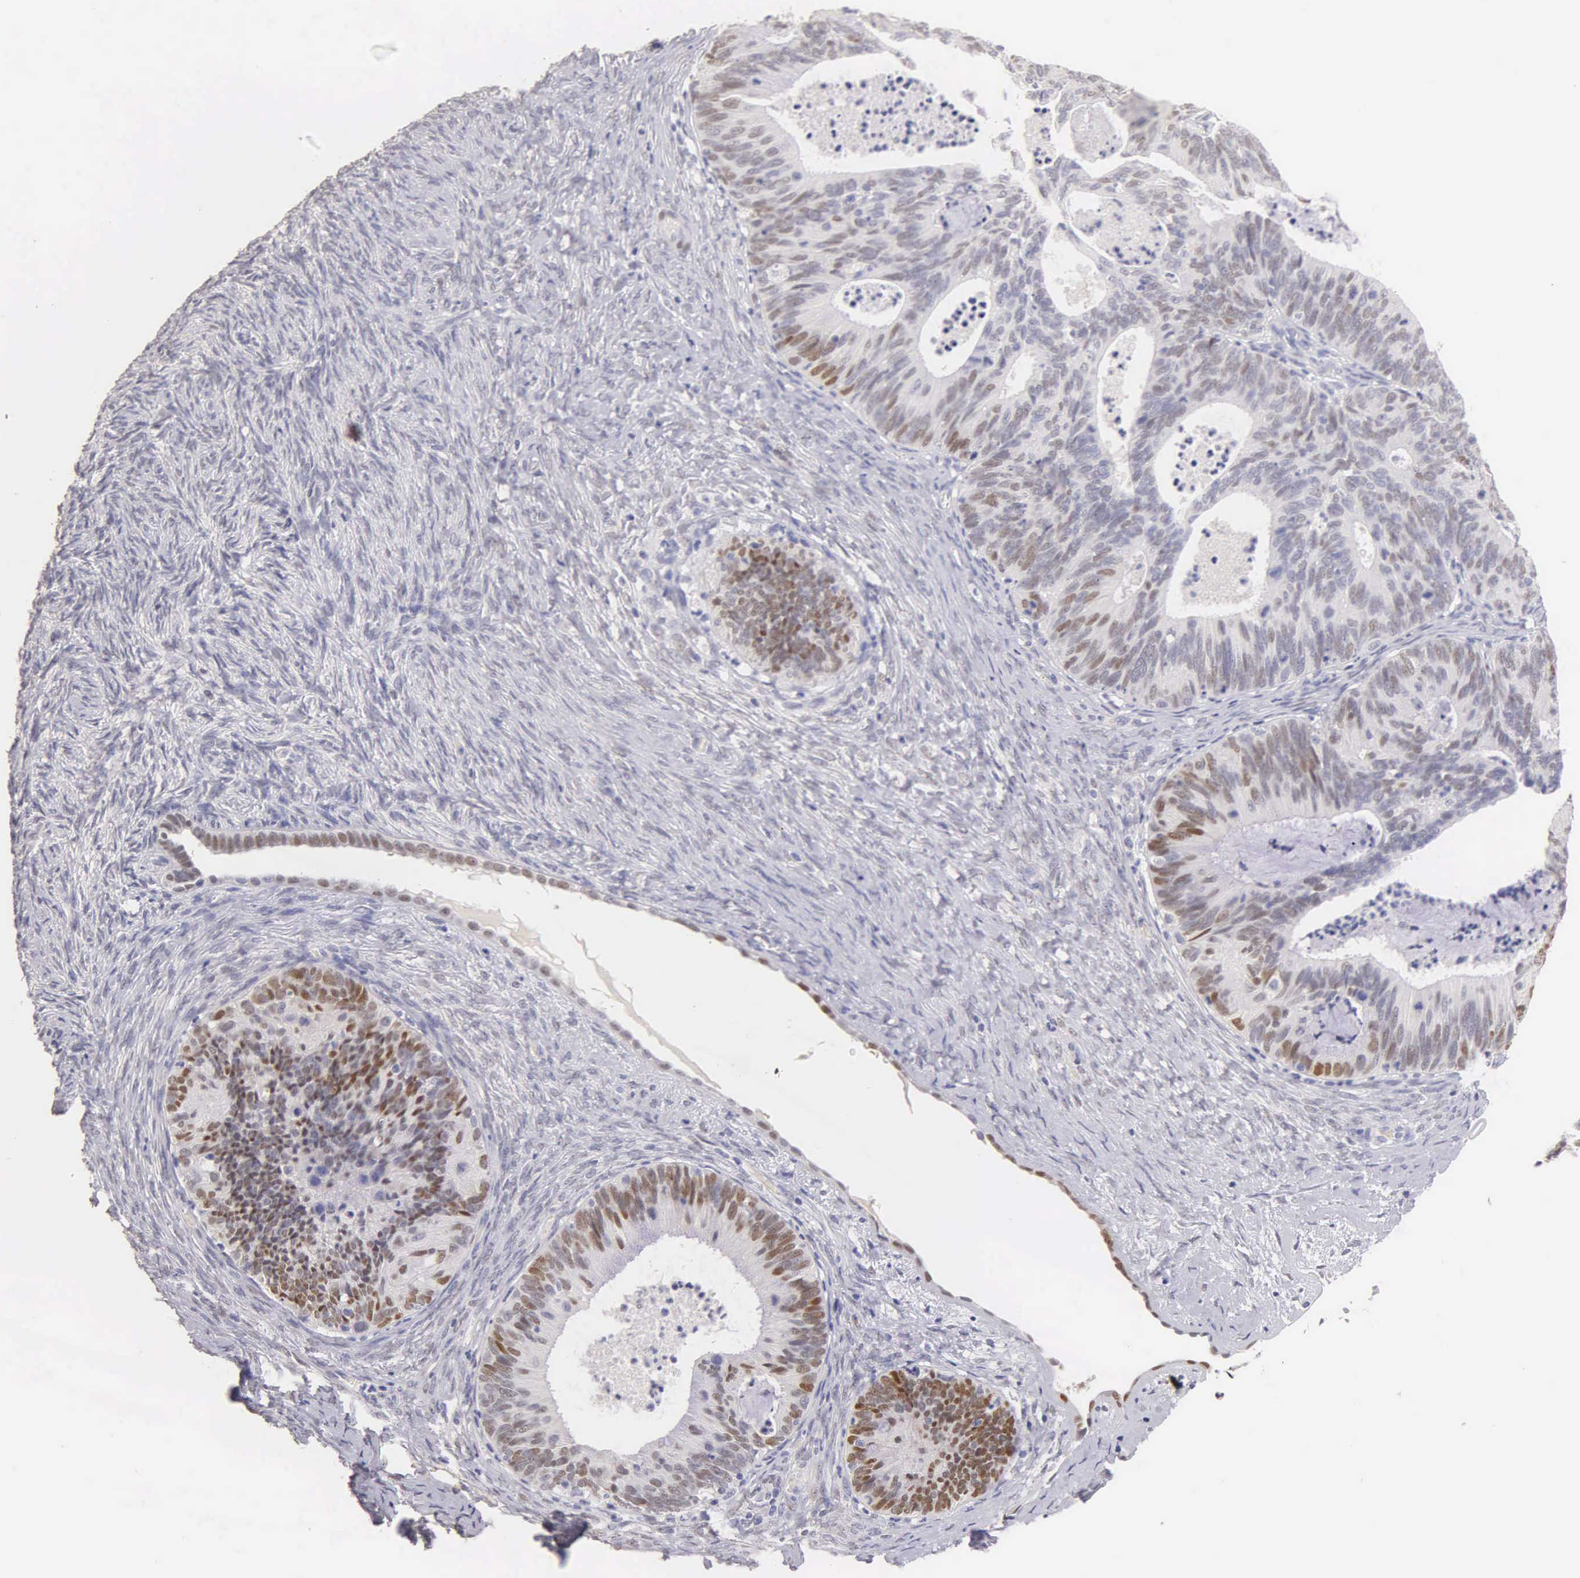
{"staining": {"intensity": "negative", "quantity": "none", "location": "none"}, "tissue": "ovarian cancer", "cell_type": "Tumor cells", "image_type": "cancer", "snomed": [{"axis": "morphology", "description": "Carcinoma, endometroid"}, {"axis": "topography", "description": "Ovary"}], "caption": "Immunohistochemistry (IHC) histopathology image of human ovarian cancer (endometroid carcinoma) stained for a protein (brown), which exhibits no positivity in tumor cells.", "gene": "ESR1", "patient": {"sex": "female", "age": 52}}